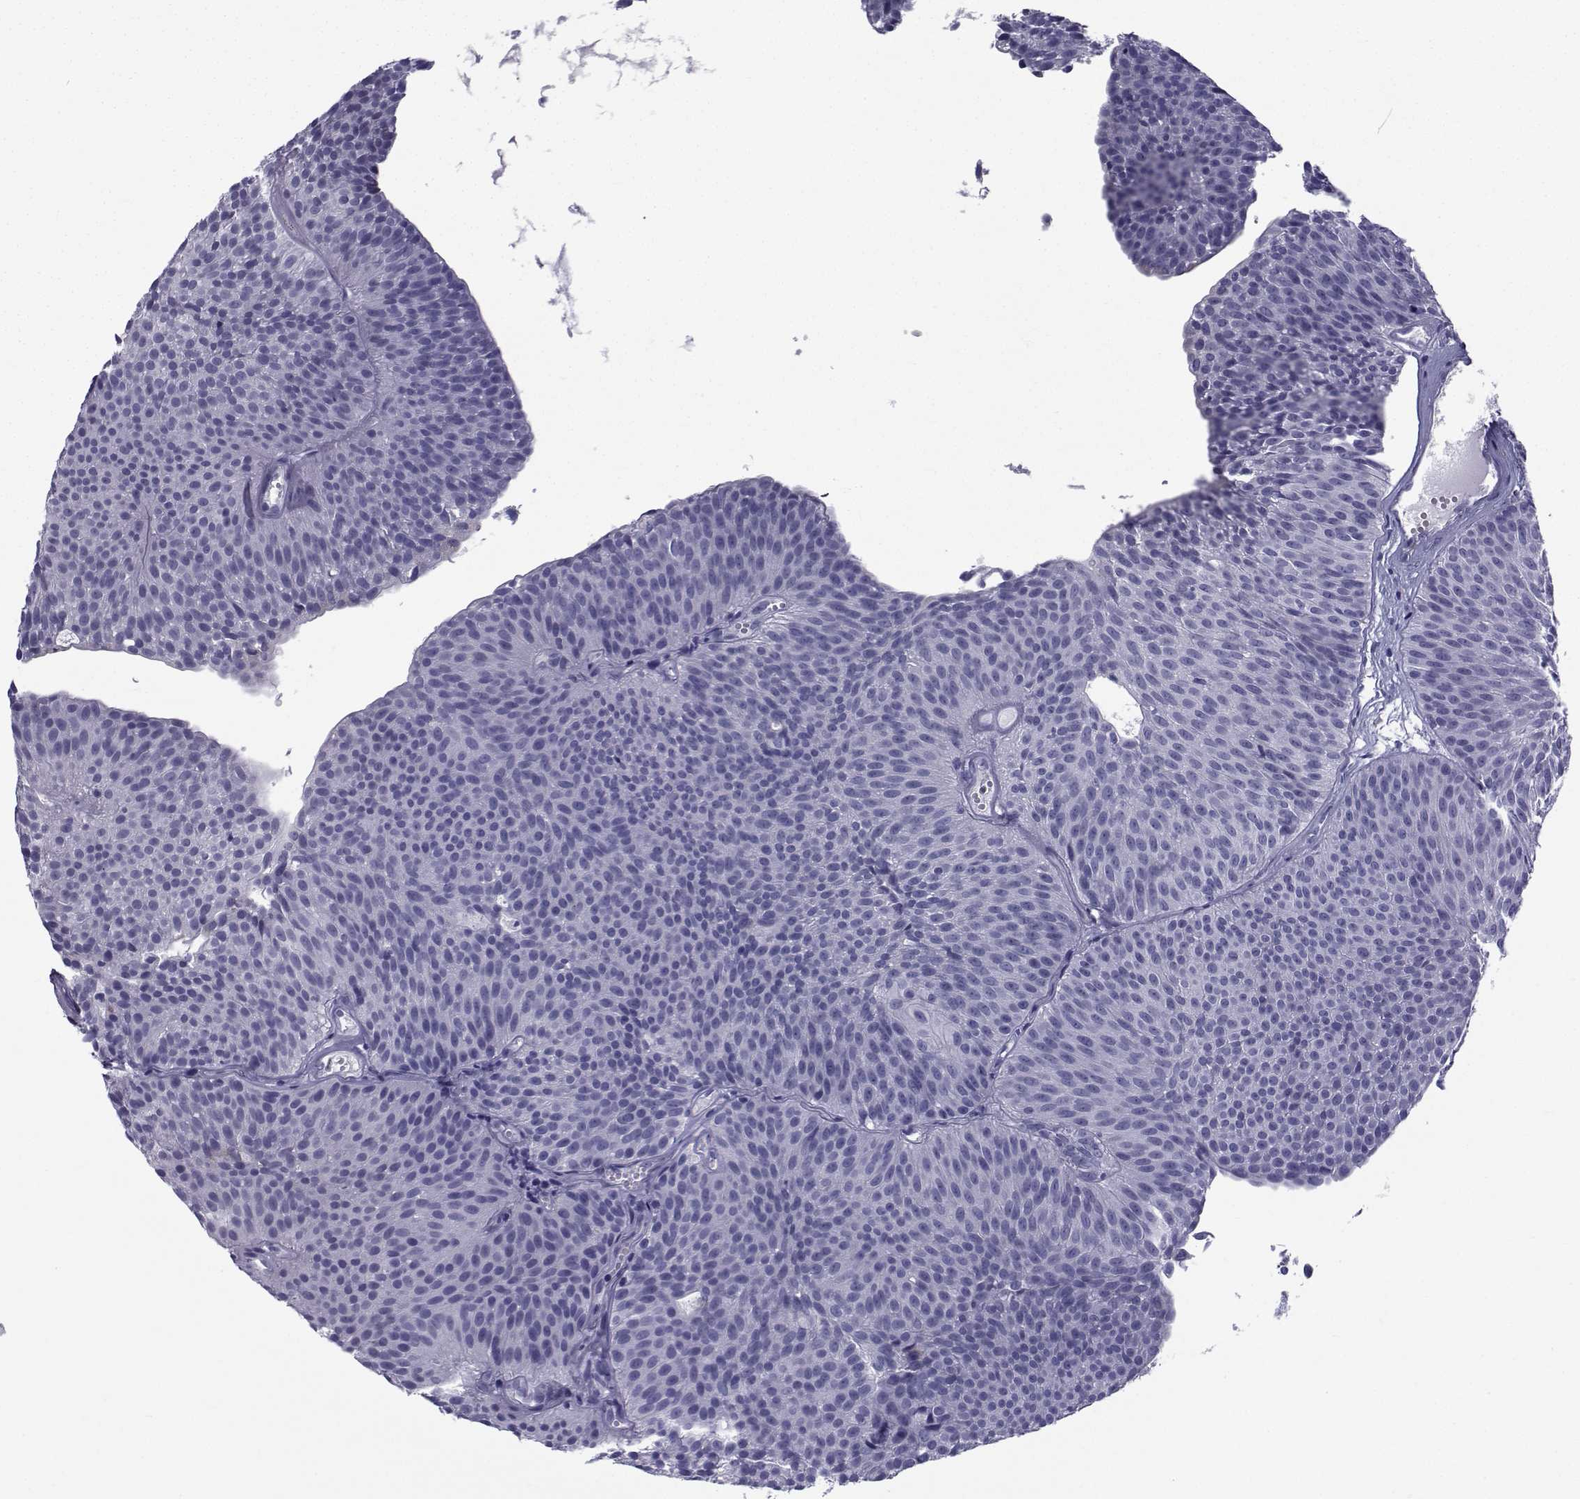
{"staining": {"intensity": "negative", "quantity": "none", "location": "none"}, "tissue": "urothelial cancer", "cell_type": "Tumor cells", "image_type": "cancer", "snomed": [{"axis": "morphology", "description": "Urothelial carcinoma, Low grade"}, {"axis": "topography", "description": "Urinary bladder"}], "caption": "This is a micrograph of immunohistochemistry staining of urothelial cancer, which shows no positivity in tumor cells.", "gene": "SPANXD", "patient": {"sex": "male", "age": 63}}